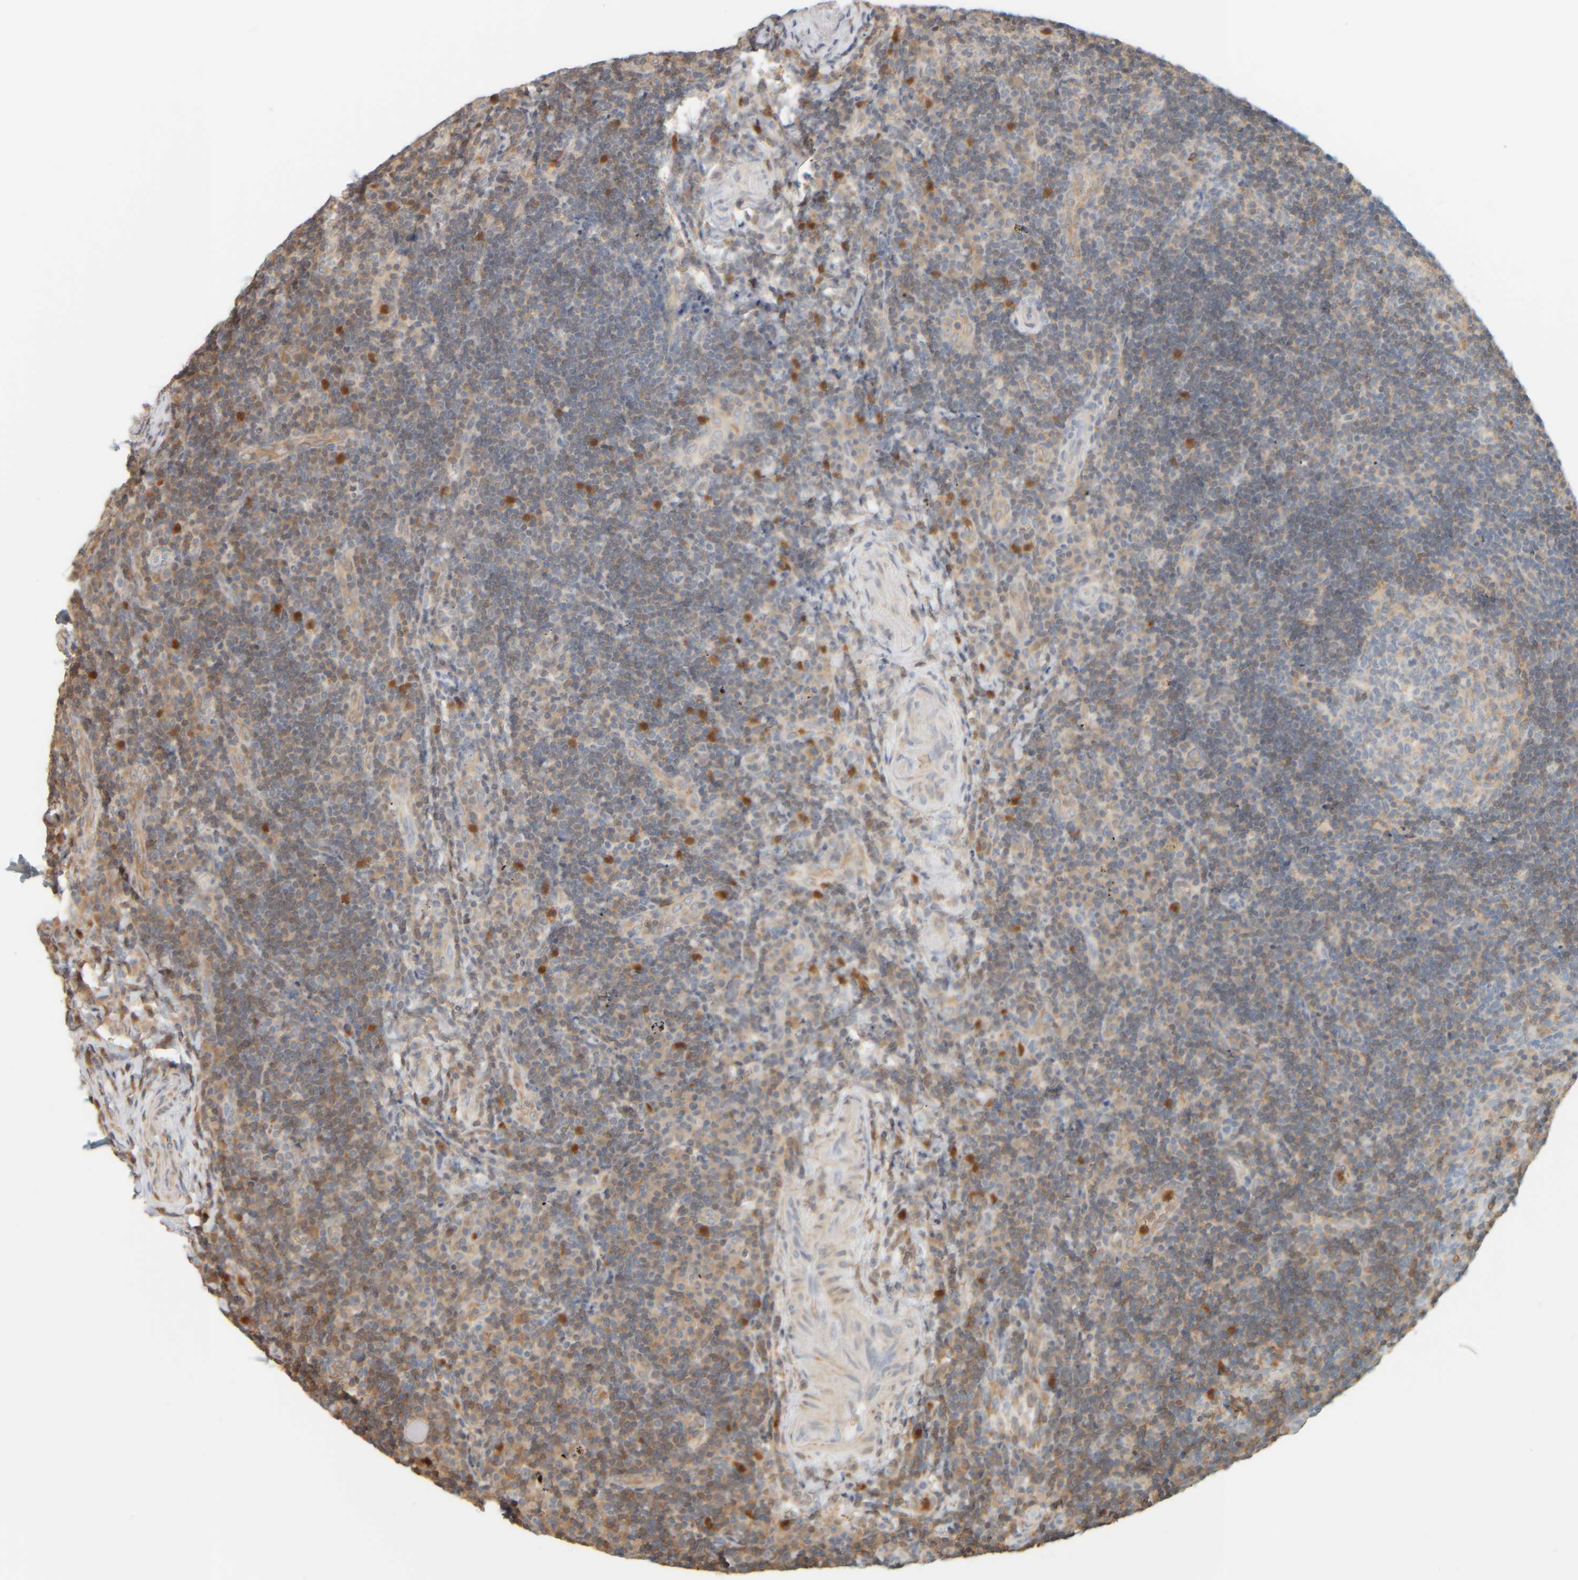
{"staining": {"intensity": "weak", "quantity": "<25%", "location": "cytoplasmic/membranous"}, "tissue": "lymphoma", "cell_type": "Tumor cells", "image_type": "cancer", "snomed": [{"axis": "morphology", "description": "Malignant lymphoma, non-Hodgkin's type, High grade"}, {"axis": "topography", "description": "Tonsil"}], "caption": "An image of malignant lymphoma, non-Hodgkin's type (high-grade) stained for a protein demonstrates no brown staining in tumor cells.", "gene": "PTGES3L-AARSD1", "patient": {"sex": "female", "age": 36}}